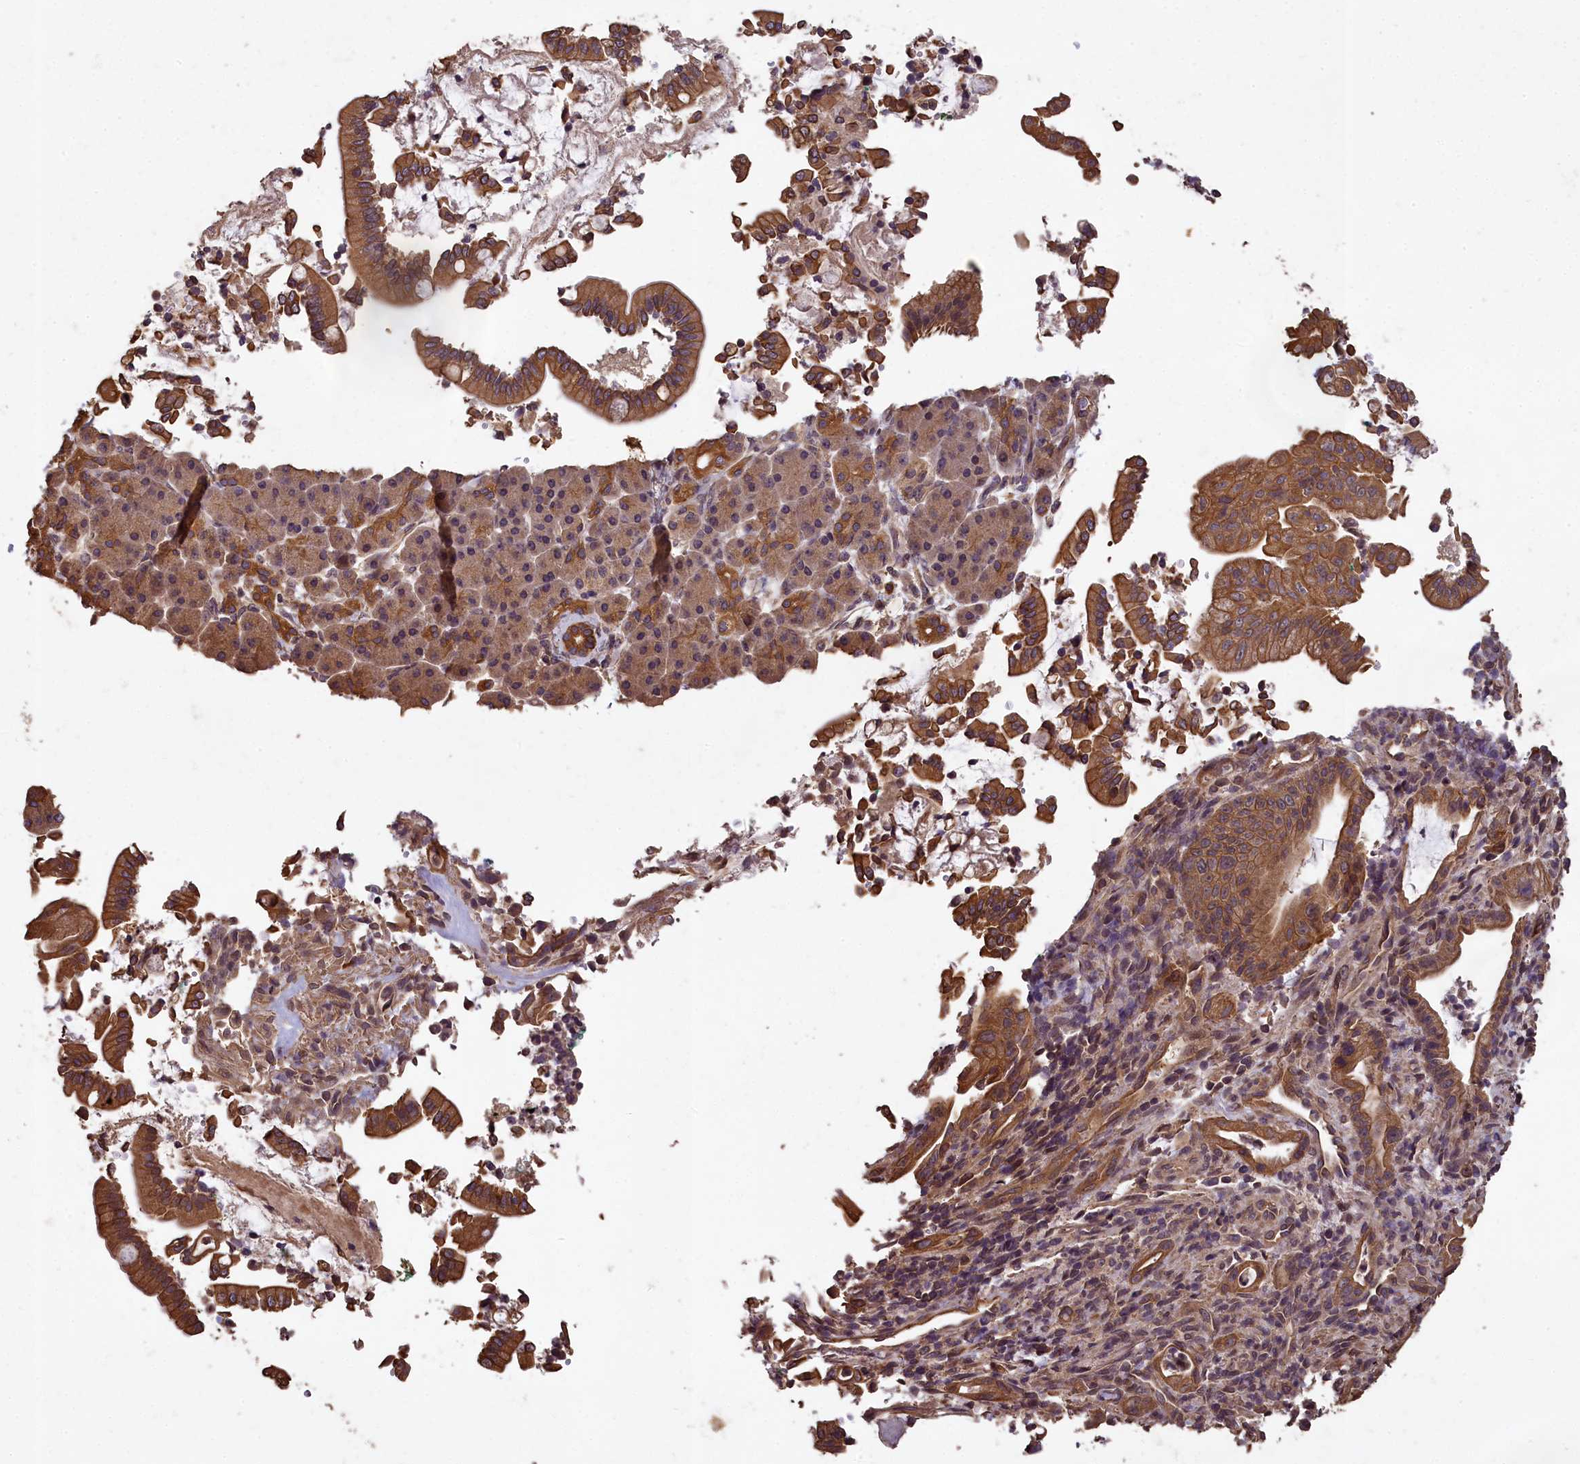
{"staining": {"intensity": "moderate", "quantity": ">75%", "location": "cytoplasmic/membranous"}, "tissue": "pancreatic cancer", "cell_type": "Tumor cells", "image_type": "cancer", "snomed": [{"axis": "morphology", "description": "Normal tissue, NOS"}, {"axis": "morphology", "description": "Adenocarcinoma, NOS"}, {"axis": "topography", "description": "Pancreas"}], "caption": "Tumor cells demonstrate moderate cytoplasmic/membranous staining in approximately >75% of cells in pancreatic cancer.", "gene": "CHD9", "patient": {"sex": "female", "age": 55}}